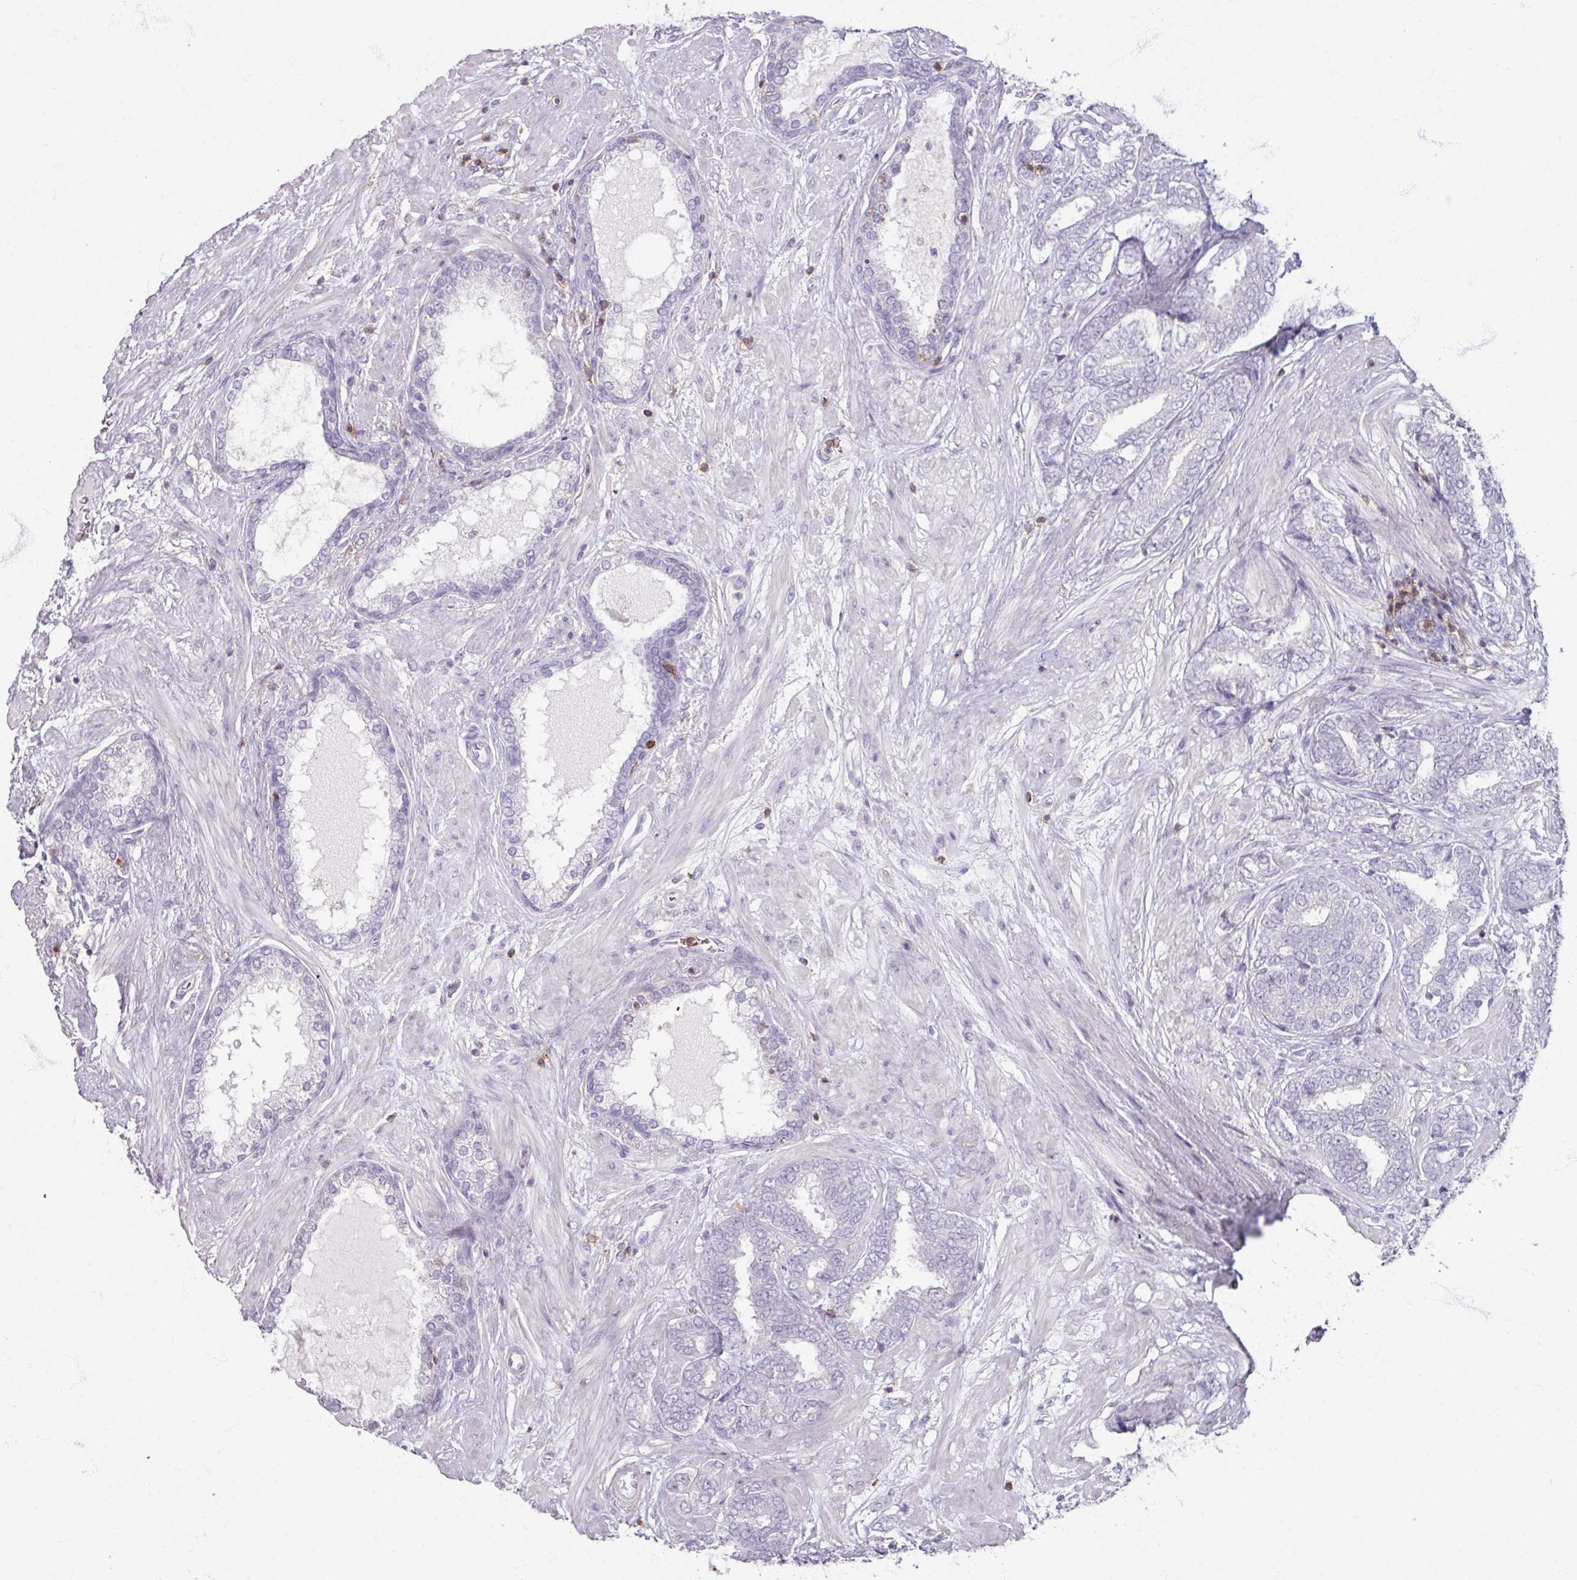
{"staining": {"intensity": "negative", "quantity": "none", "location": "none"}, "tissue": "prostate cancer", "cell_type": "Tumor cells", "image_type": "cancer", "snomed": [{"axis": "morphology", "description": "Adenocarcinoma, High grade"}, {"axis": "topography", "description": "Prostate"}], "caption": "The photomicrograph demonstrates no staining of tumor cells in prostate cancer (adenocarcinoma (high-grade)).", "gene": "PTPRC", "patient": {"sex": "male", "age": 72}}